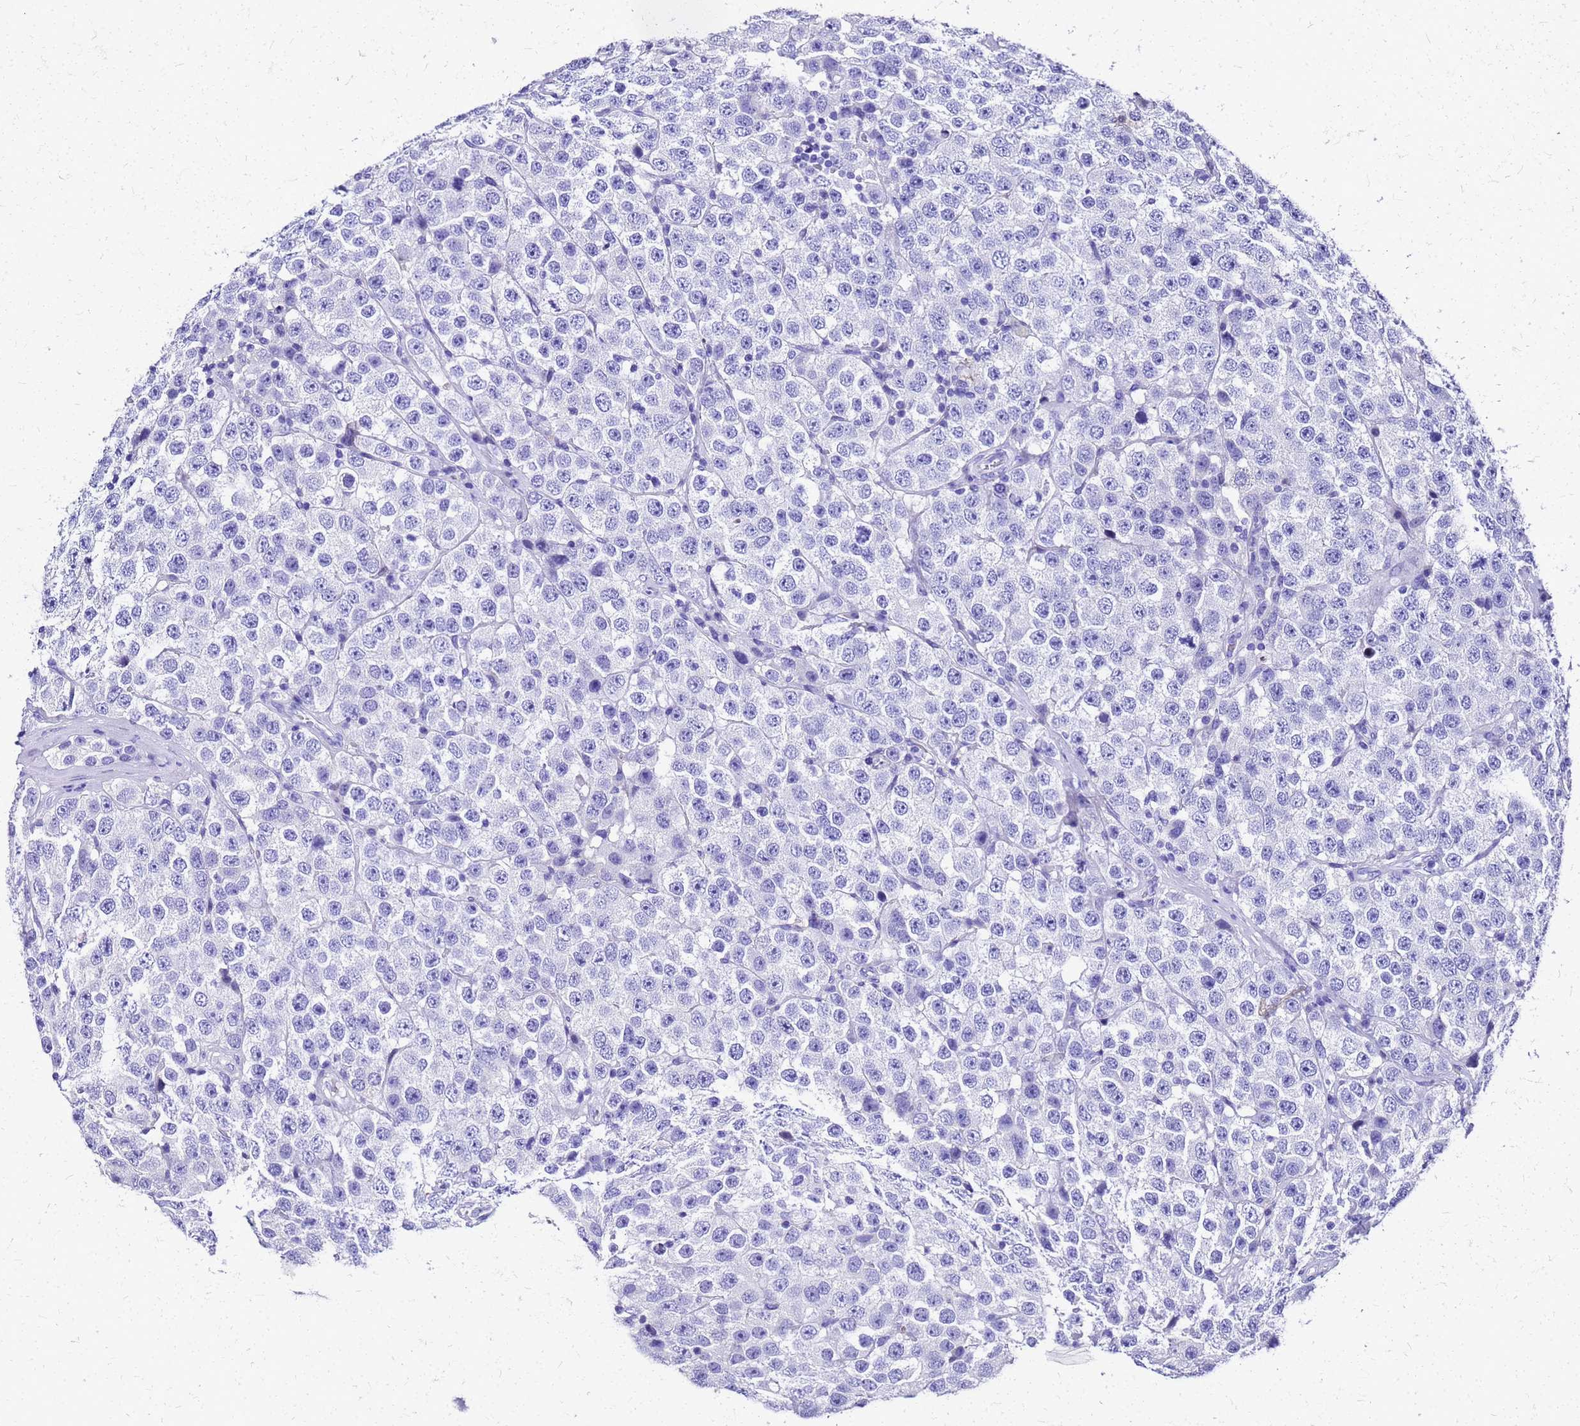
{"staining": {"intensity": "negative", "quantity": "none", "location": "none"}, "tissue": "testis cancer", "cell_type": "Tumor cells", "image_type": "cancer", "snomed": [{"axis": "morphology", "description": "Seminoma, NOS"}, {"axis": "topography", "description": "Testis"}], "caption": "High power microscopy micrograph of an immunohistochemistry photomicrograph of testis cancer, revealing no significant expression in tumor cells. (Brightfield microscopy of DAB immunohistochemistry (IHC) at high magnification).", "gene": "SMIM21", "patient": {"sex": "male", "age": 28}}